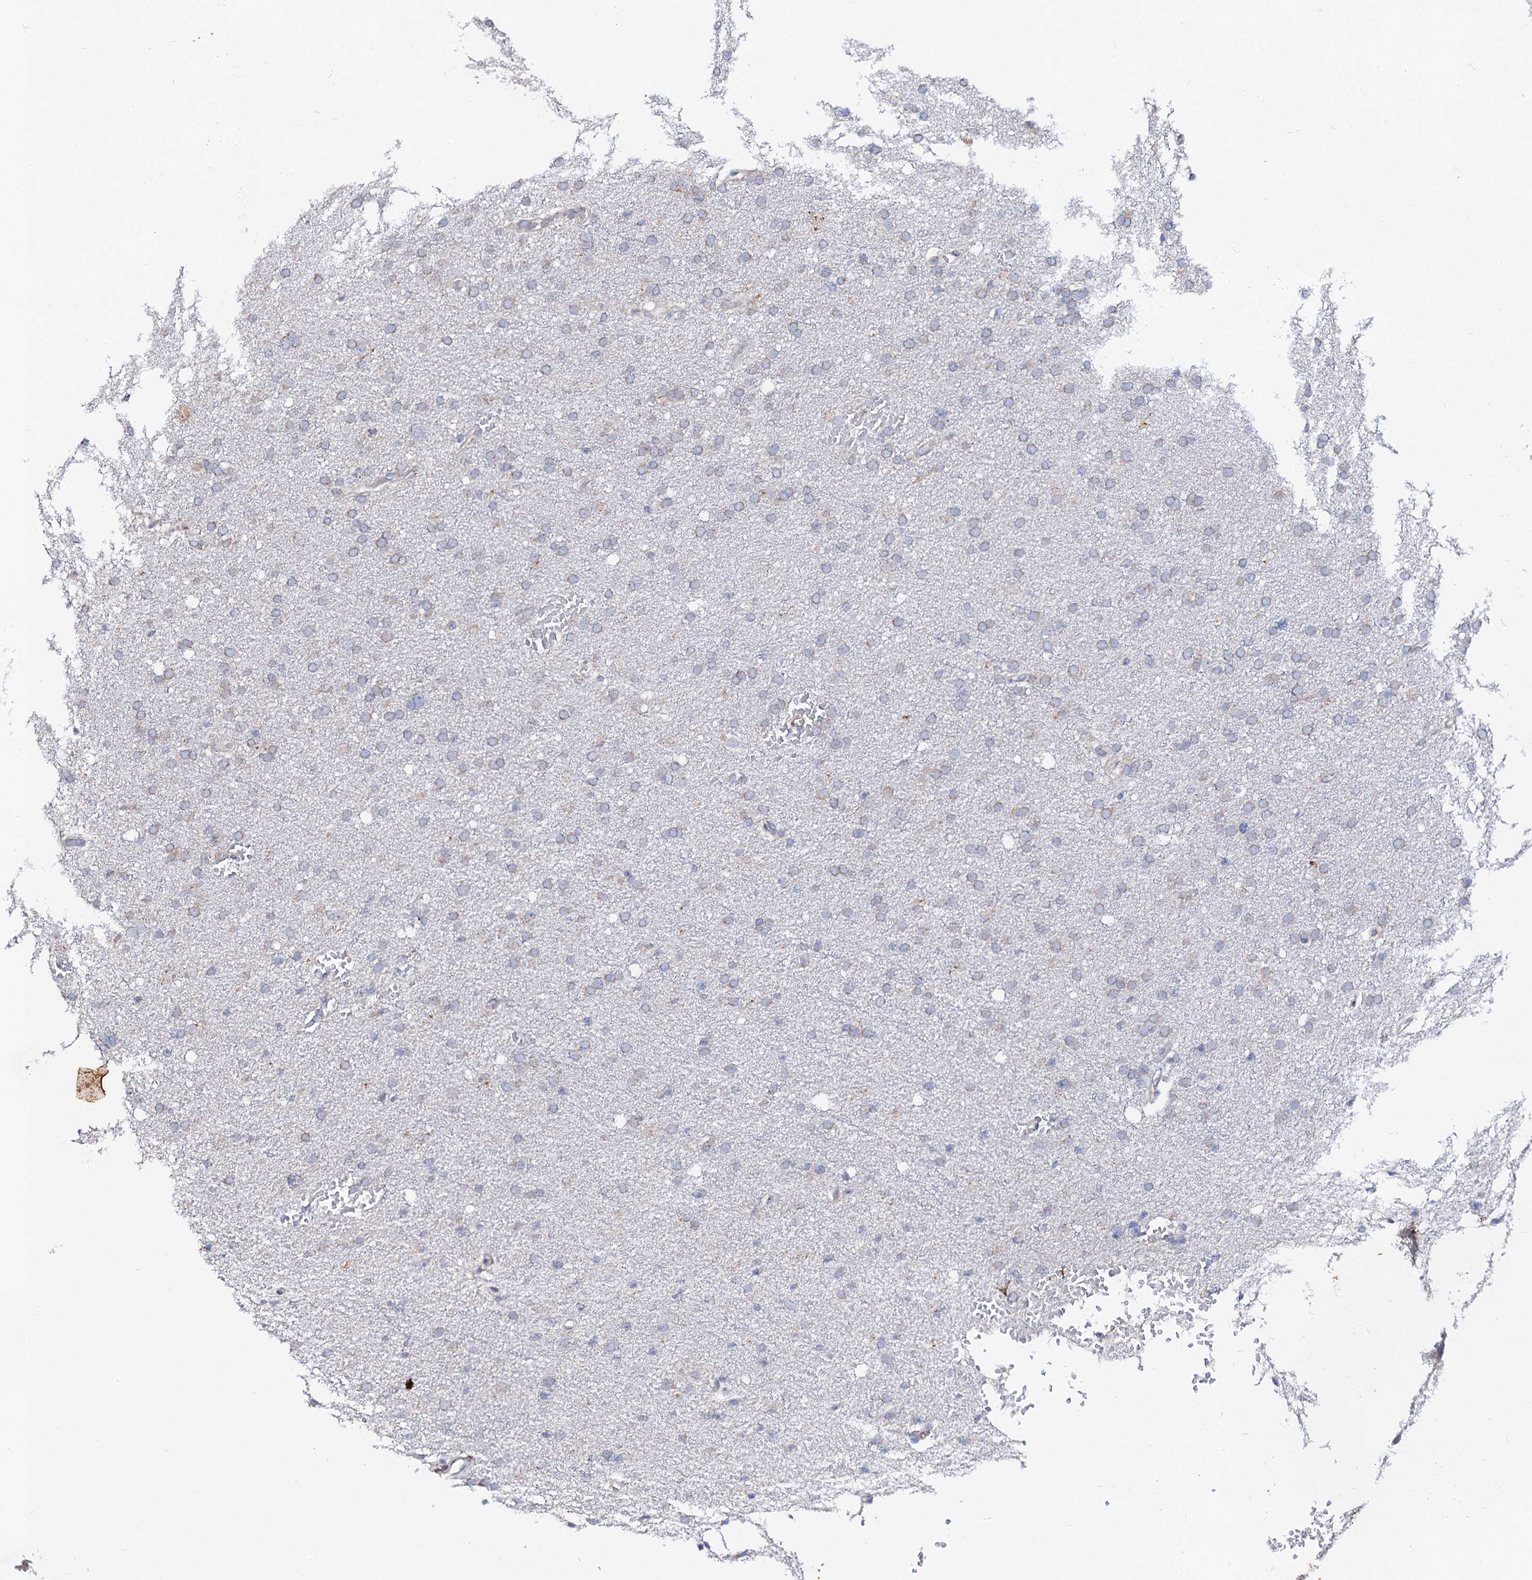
{"staining": {"intensity": "negative", "quantity": "none", "location": "none"}, "tissue": "glioma", "cell_type": "Tumor cells", "image_type": "cancer", "snomed": [{"axis": "morphology", "description": "Glioma, malignant, High grade"}, {"axis": "topography", "description": "Cerebral cortex"}], "caption": "DAB (3,3'-diaminobenzidine) immunohistochemical staining of human glioma shows no significant positivity in tumor cells.", "gene": "DYDC1", "patient": {"sex": "female", "age": 36}}